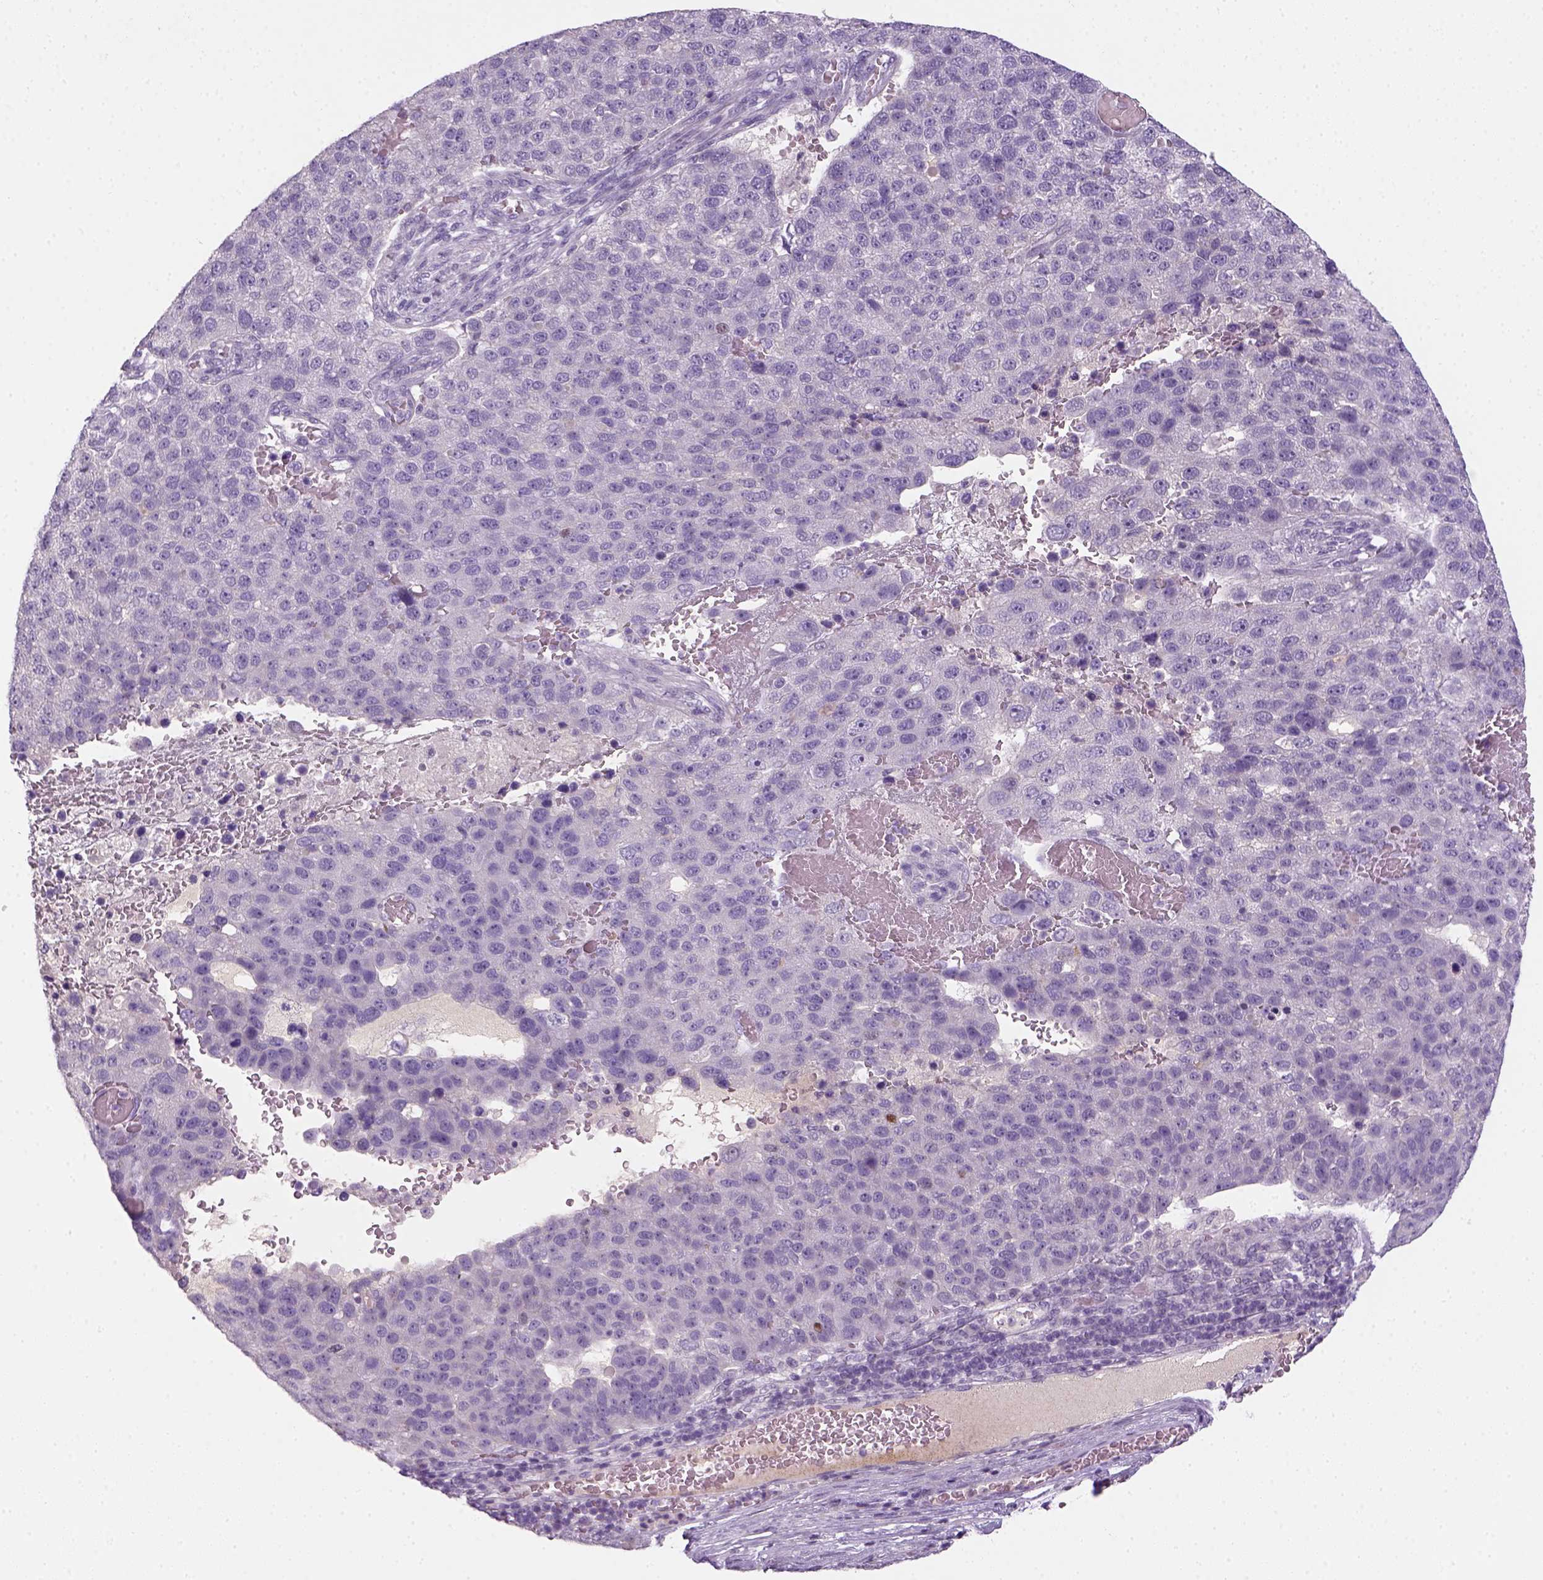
{"staining": {"intensity": "negative", "quantity": "none", "location": "none"}, "tissue": "pancreatic cancer", "cell_type": "Tumor cells", "image_type": "cancer", "snomed": [{"axis": "morphology", "description": "Adenocarcinoma, NOS"}, {"axis": "topography", "description": "Pancreas"}], "caption": "Tumor cells show no significant staining in adenocarcinoma (pancreatic). (Stains: DAB IHC with hematoxylin counter stain, Microscopy: brightfield microscopy at high magnification).", "gene": "GFI1B", "patient": {"sex": "female", "age": 61}}